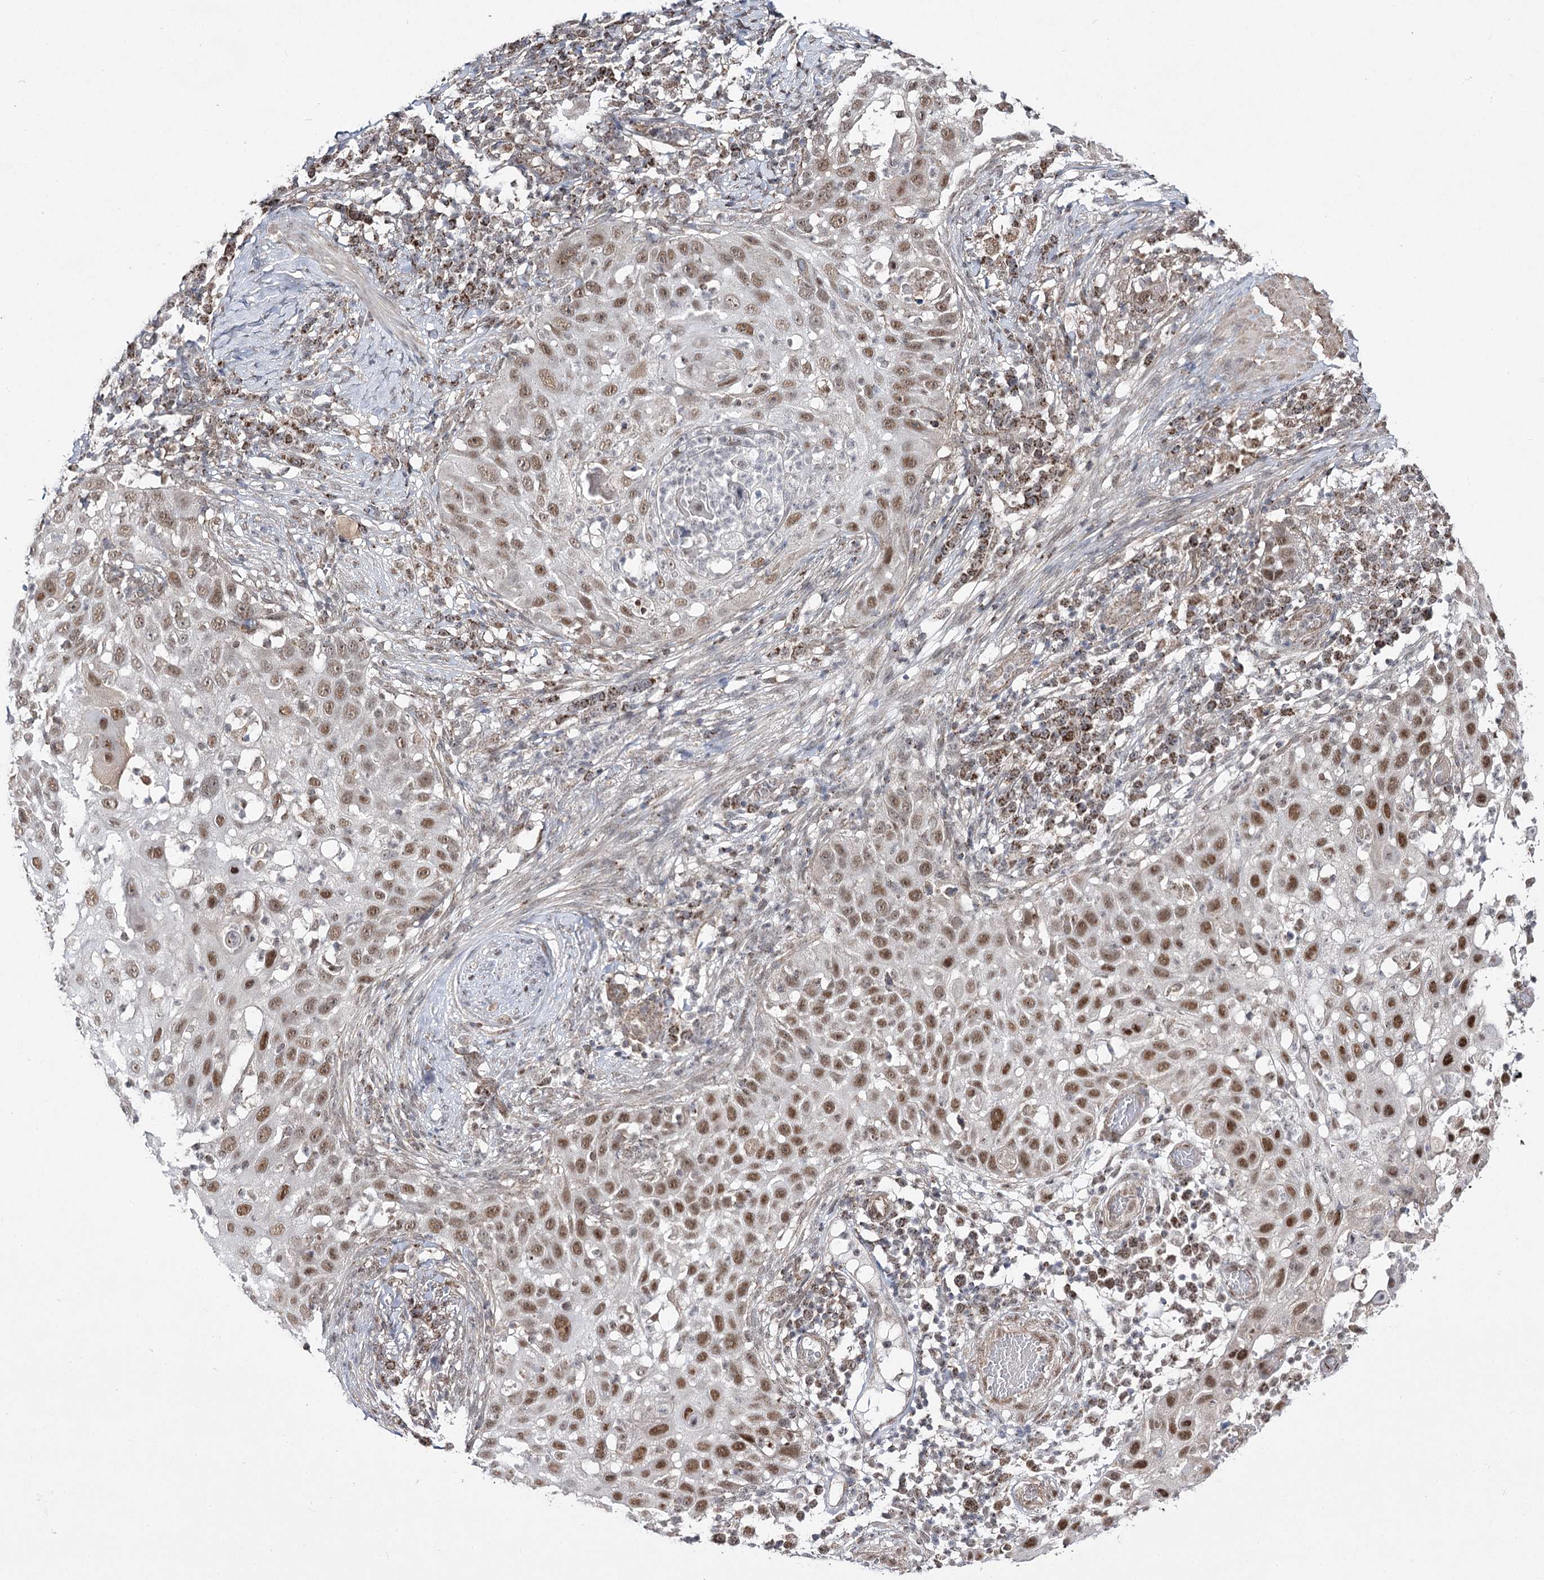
{"staining": {"intensity": "moderate", "quantity": ">75%", "location": "nuclear"}, "tissue": "skin cancer", "cell_type": "Tumor cells", "image_type": "cancer", "snomed": [{"axis": "morphology", "description": "Squamous cell carcinoma, NOS"}, {"axis": "topography", "description": "Skin"}], "caption": "Protein staining of skin cancer tissue shows moderate nuclear expression in about >75% of tumor cells. The protein of interest is shown in brown color, while the nuclei are stained blue.", "gene": "SLC4A1AP", "patient": {"sex": "female", "age": 44}}